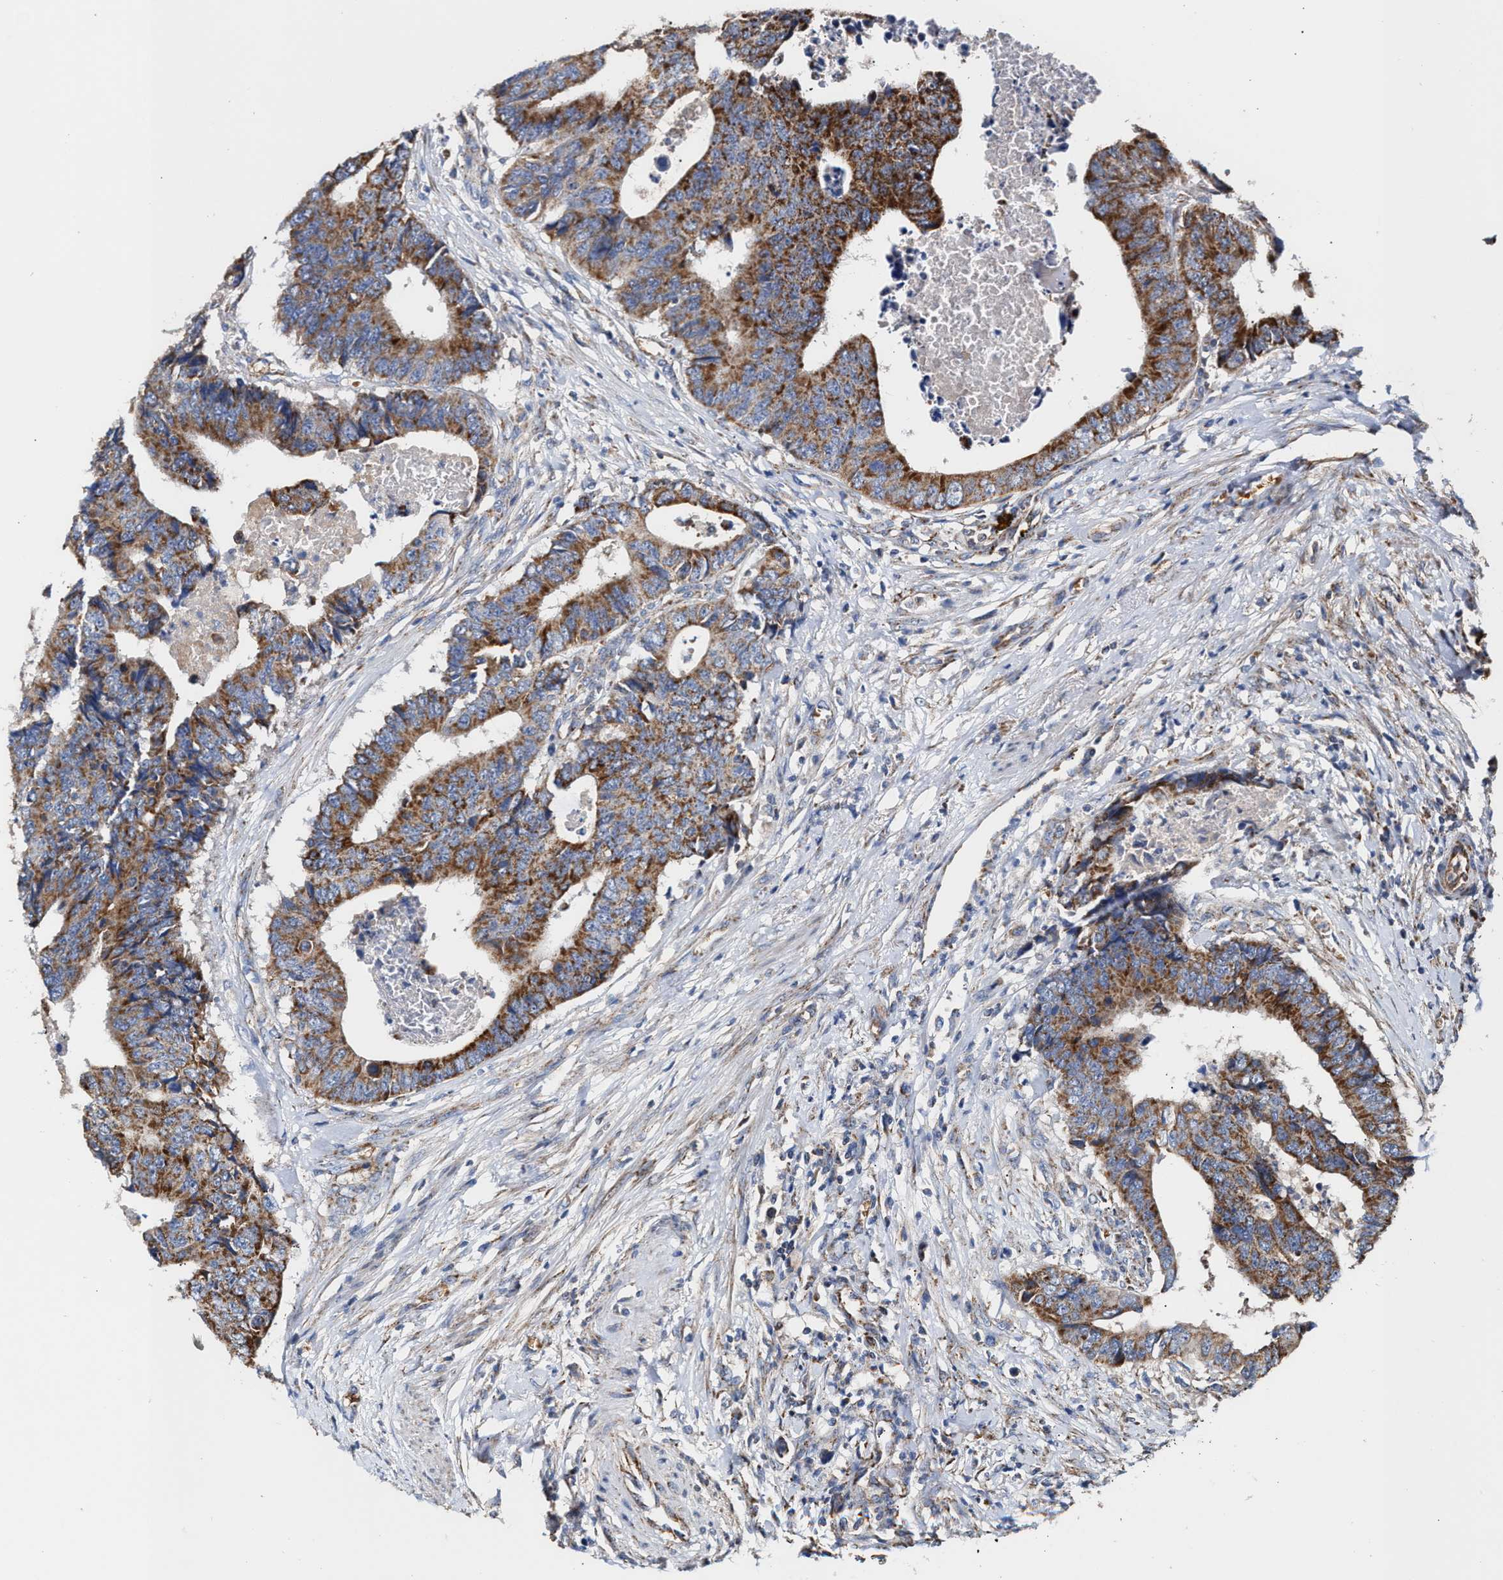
{"staining": {"intensity": "strong", "quantity": ">75%", "location": "cytoplasmic/membranous"}, "tissue": "colorectal cancer", "cell_type": "Tumor cells", "image_type": "cancer", "snomed": [{"axis": "morphology", "description": "Adenocarcinoma, NOS"}, {"axis": "topography", "description": "Rectum"}], "caption": "Human colorectal cancer stained for a protein (brown) reveals strong cytoplasmic/membranous positive expression in approximately >75% of tumor cells.", "gene": "MECR", "patient": {"sex": "male", "age": 84}}